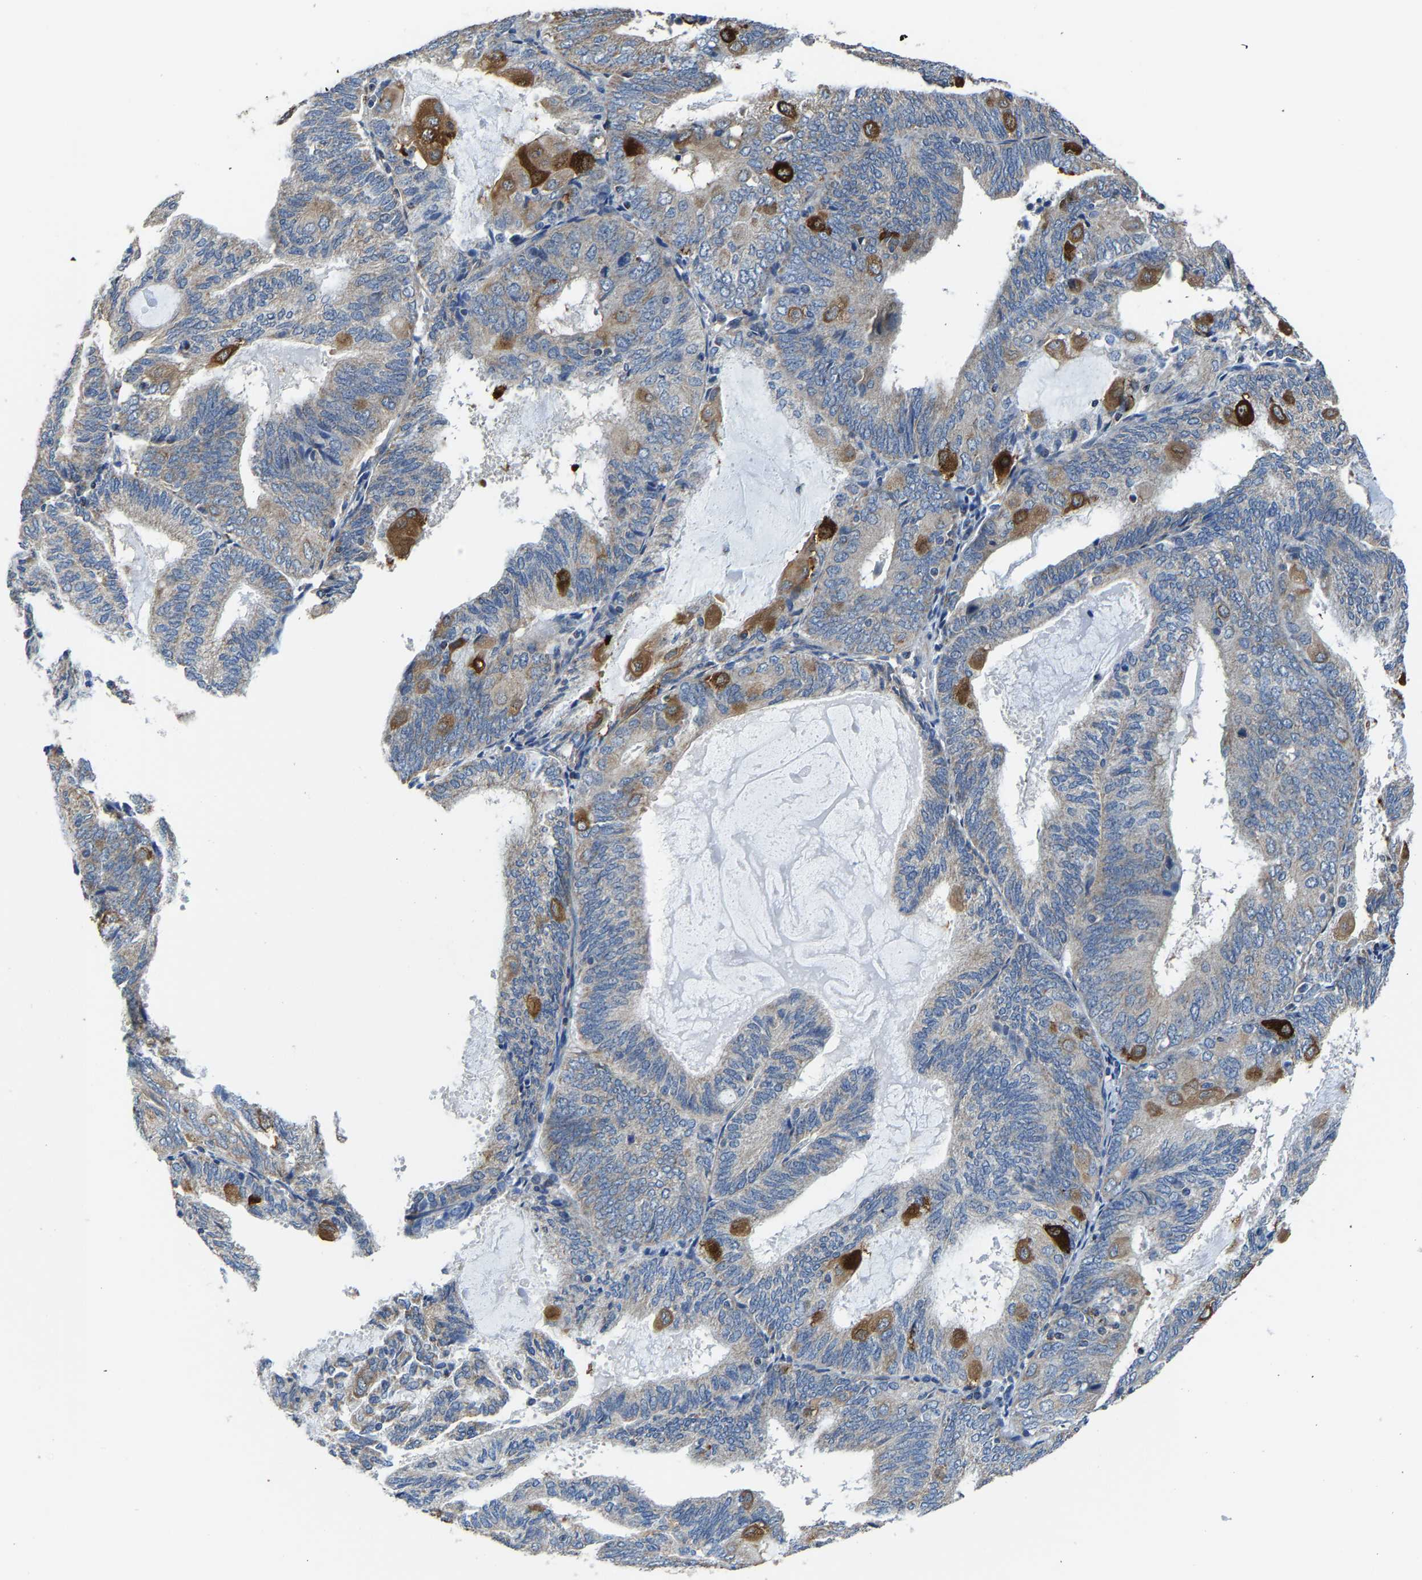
{"staining": {"intensity": "strong", "quantity": "<25%", "location": "cytoplasmic/membranous"}, "tissue": "endometrial cancer", "cell_type": "Tumor cells", "image_type": "cancer", "snomed": [{"axis": "morphology", "description": "Adenocarcinoma, NOS"}, {"axis": "topography", "description": "Endometrium"}], "caption": "This image exhibits adenocarcinoma (endometrial) stained with immunohistochemistry (IHC) to label a protein in brown. The cytoplasmic/membranous of tumor cells show strong positivity for the protein. Nuclei are counter-stained blue.", "gene": "AGK", "patient": {"sex": "female", "age": 81}}